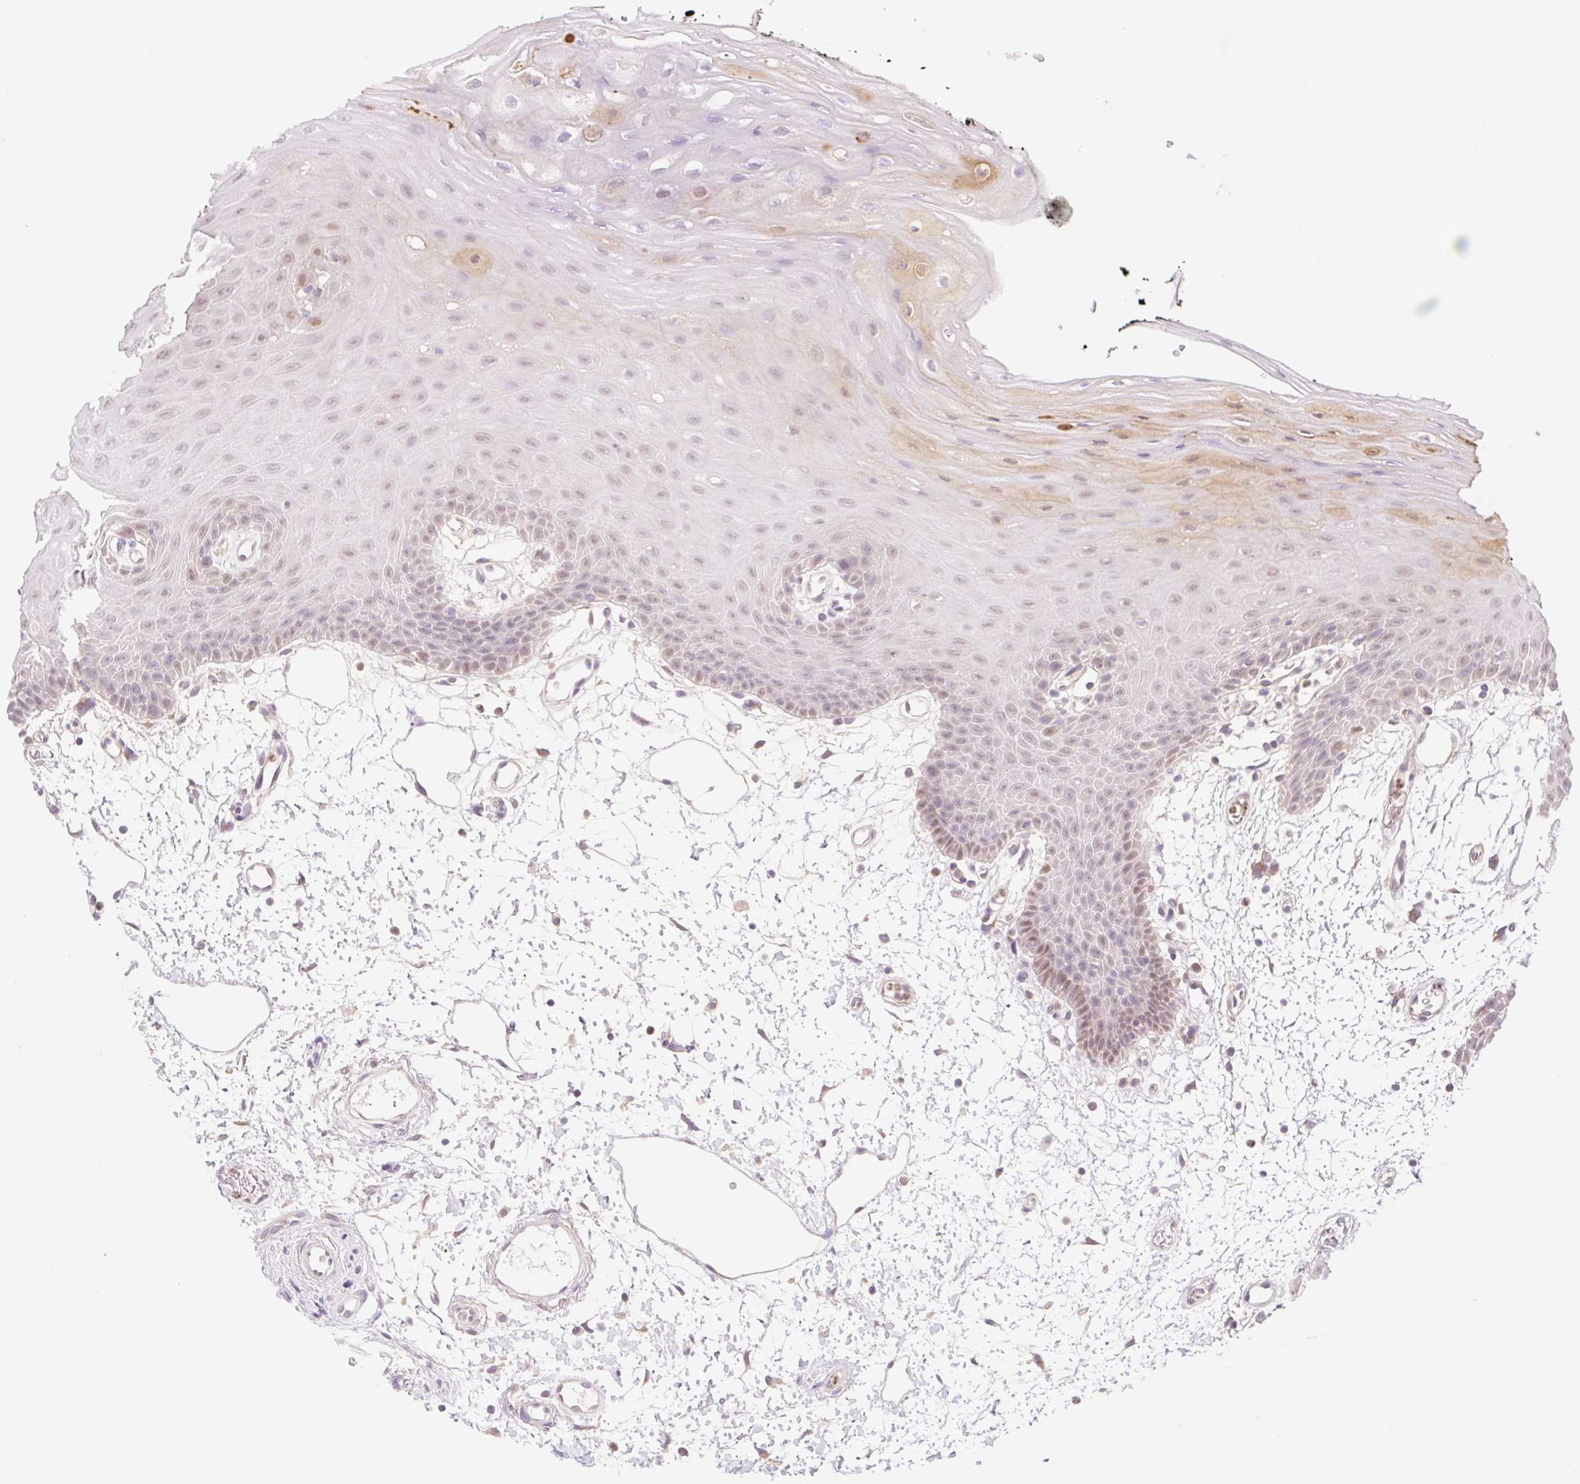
{"staining": {"intensity": "moderate", "quantity": "<25%", "location": "nuclear"}, "tissue": "oral mucosa", "cell_type": "Squamous epithelial cells", "image_type": "normal", "snomed": [{"axis": "morphology", "description": "Normal tissue, NOS"}, {"axis": "topography", "description": "Oral tissue"}], "caption": "Protein analysis of unremarkable oral mucosa reveals moderate nuclear staining in about <25% of squamous epithelial cells.", "gene": "HEBP1", "patient": {"sex": "female", "age": 59}}